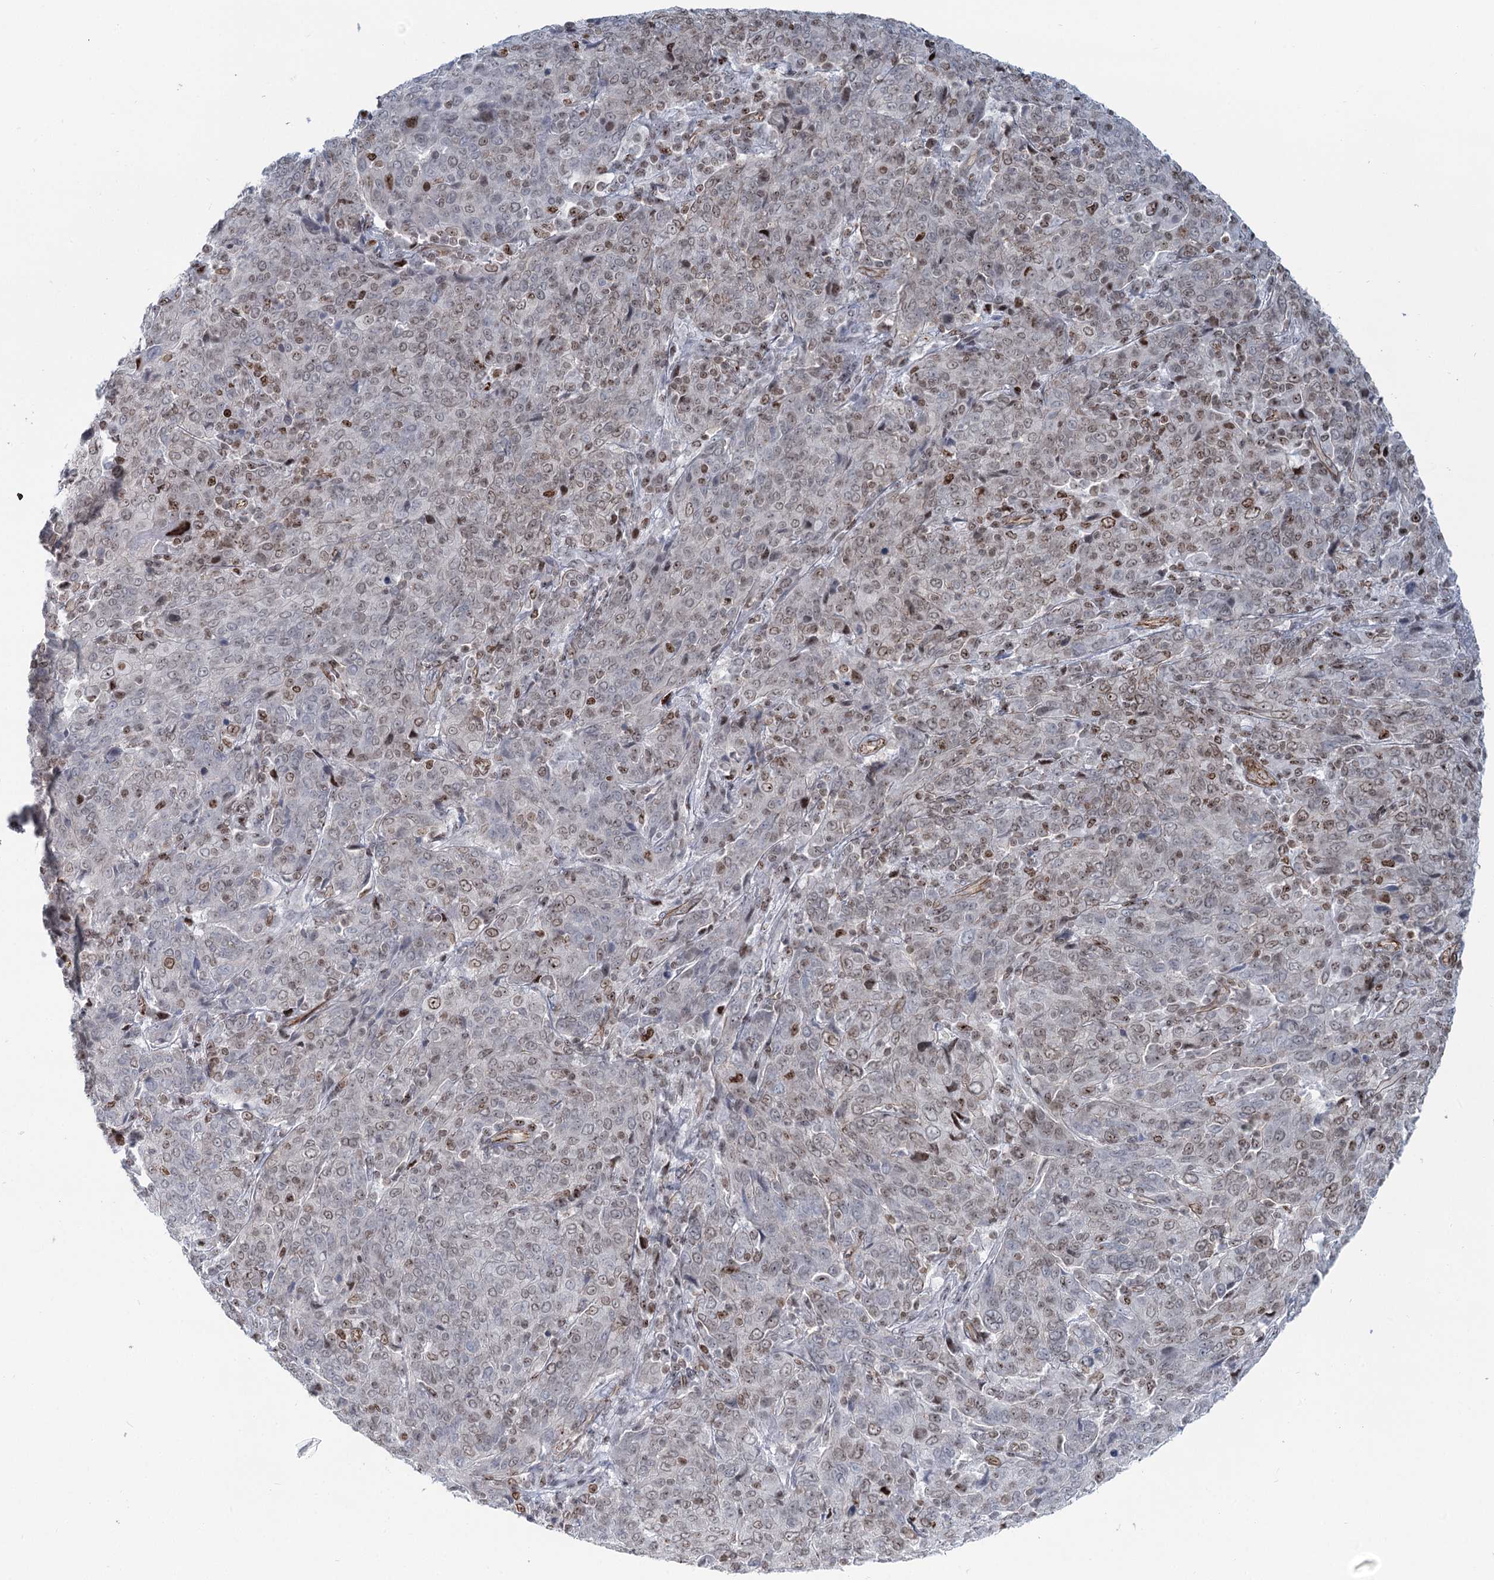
{"staining": {"intensity": "weak", "quantity": "25%-75%", "location": "nuclear"}, "tissue": "cervical cancer", "cell_type": "Tumor cells", "image_type": "cancer", "snomed": [{"axis": "morphology", "description": "Squamous cell carcinoma, NOS"}, {"axis": "topography", "description": "Cervix"}], "caption": "Immunohistochemical staining of human cervical cancer (squamous cell carcinoma) displays low levels of weak nuclear expression in about 25%-75% of tumor cells.", "gene": "ZFYVE28", "patient": {"sex": "female", "age": 67}}